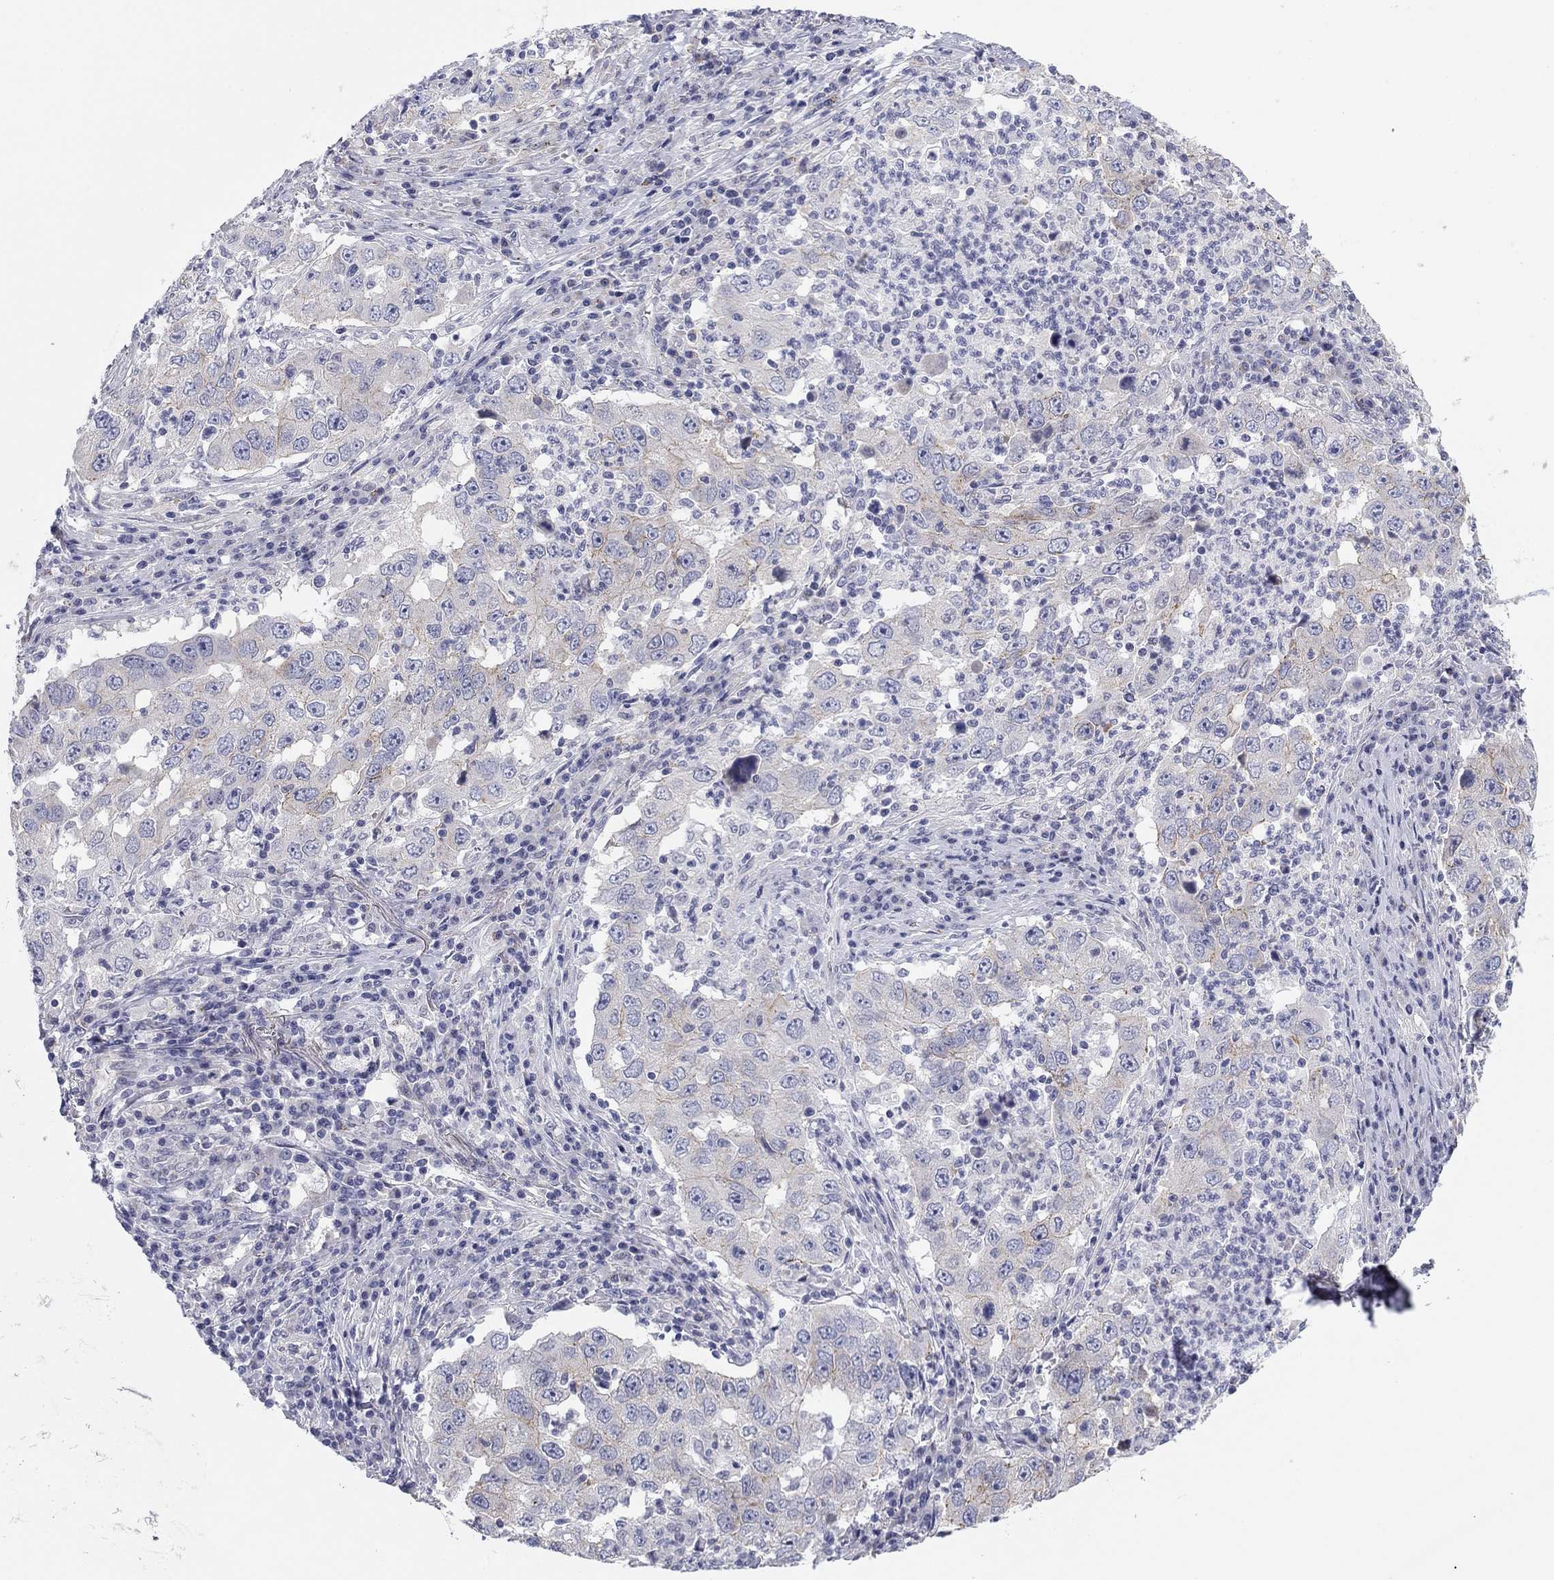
{"staining": {"intensity": "moderate", "quantity": "<25%", "location": "cytoplasmic/membranous"}, "tissue": "lung cancer", "cell_type": "Tumor cells", "image_type": "cancer", "snomed": [{"axis": "morphology", "description": "Adenocarcinoma, NOS"}, {"axis": "topography", "description": "Lung"}], "caption": "Immunohistochemistry of adenocarcinoma (lung) shows low levels of moderate cytoplasmic/membranous staining in about <25% of tumor cells.", "gene": "SEPTIN3", "patient": {"sex": "male", "age": 73}}